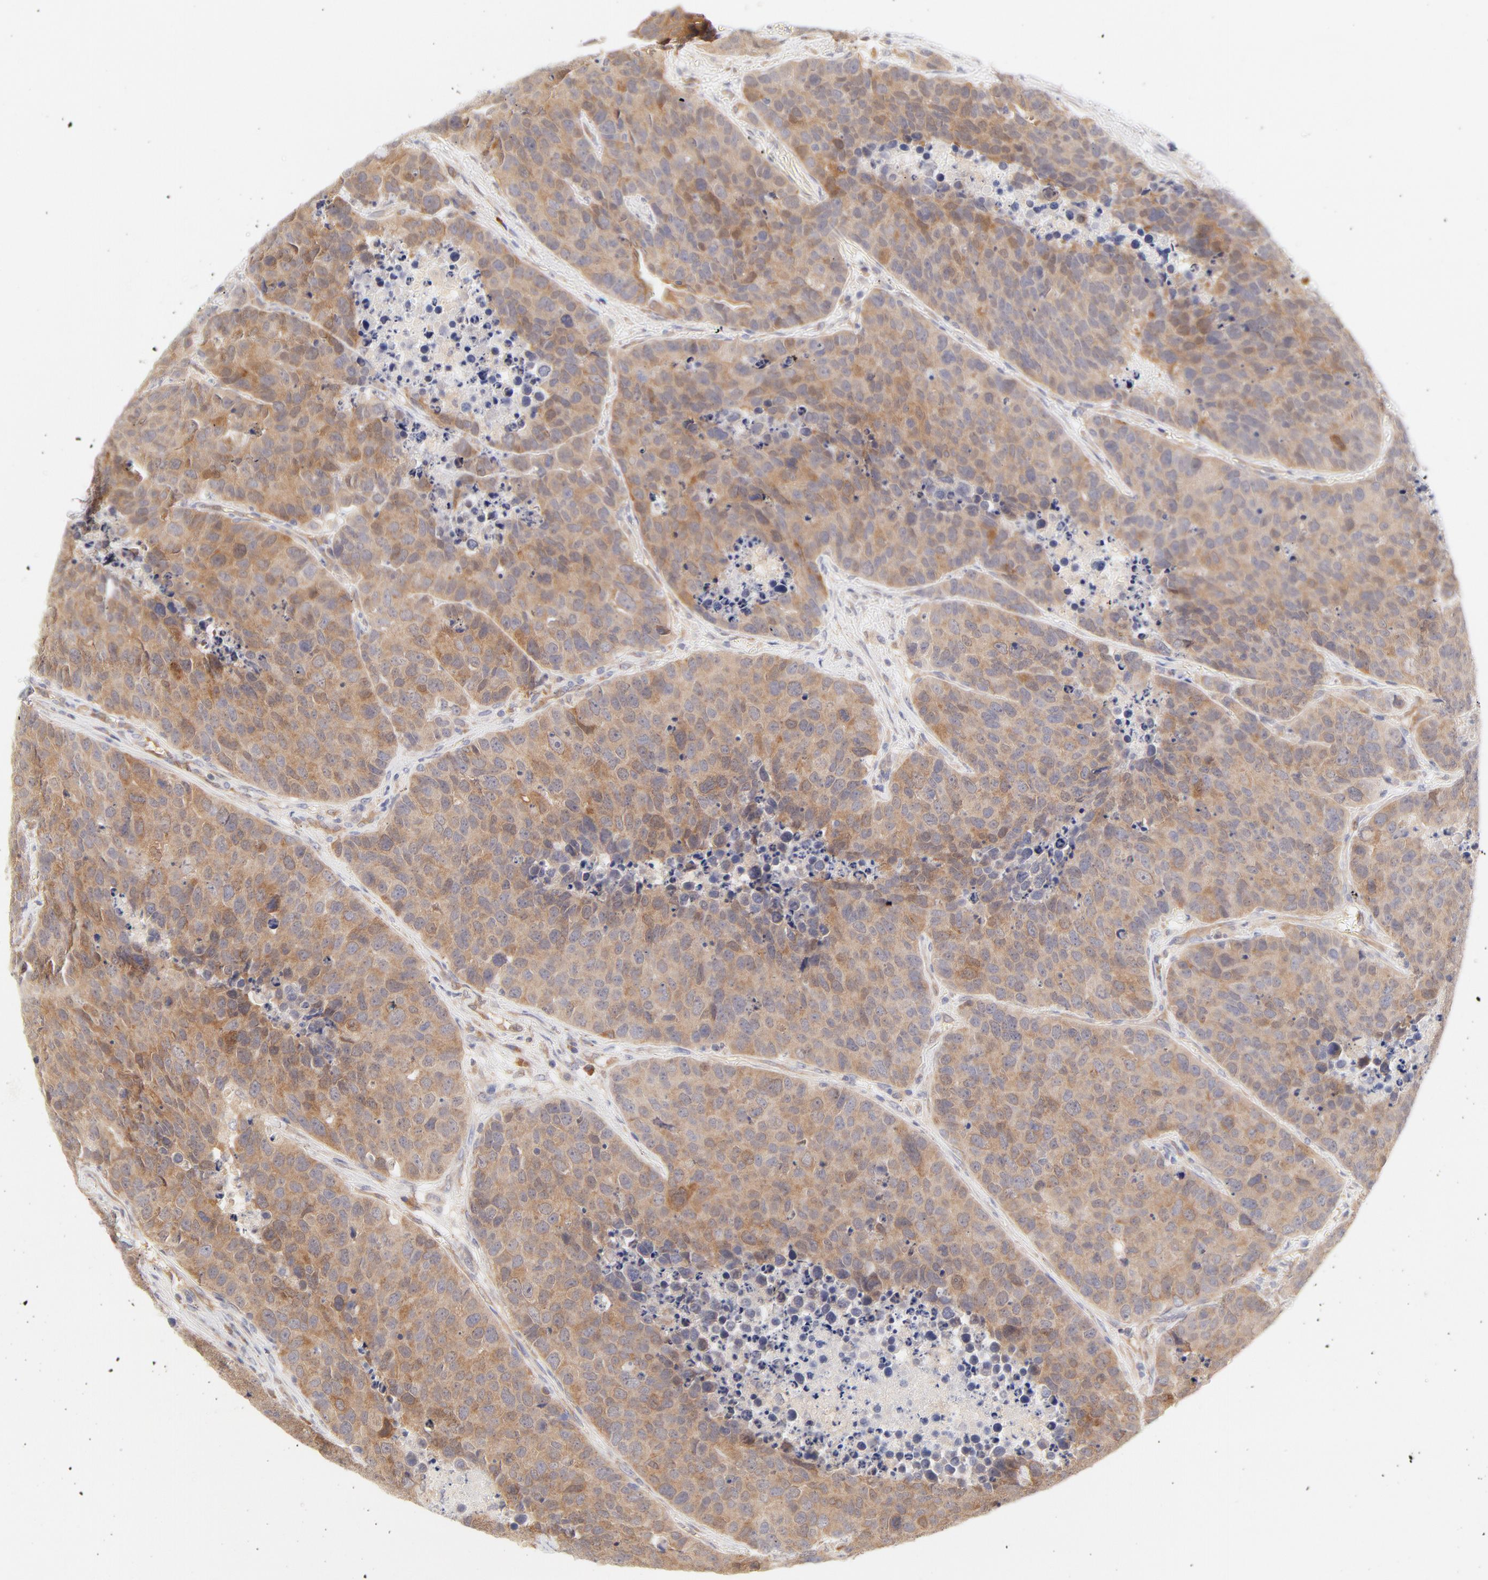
{"staining": {"intensity": "moderate", "quantity": ">75%", "location": "cytoplasmic/membranous"}, "tissue": "carcinoid", "cell_type": "Tumor cells", "image_type": "cancer", "snomed": [{"axis": "morphology", "description": "Carcinoid, malignant, NOS"}, {"axis": "topography", "description": "Lung"}], "caption": "This photomicrograph displays carcinoid stained with IHC to label a protein in brown. The cytoplasmic/membranous of tumor cells show moderate positivity for the protein. Nuclei are counter-stained blue.", "gene": "RPS6KA1", "patient": {"sex": "male", "age": 60}}